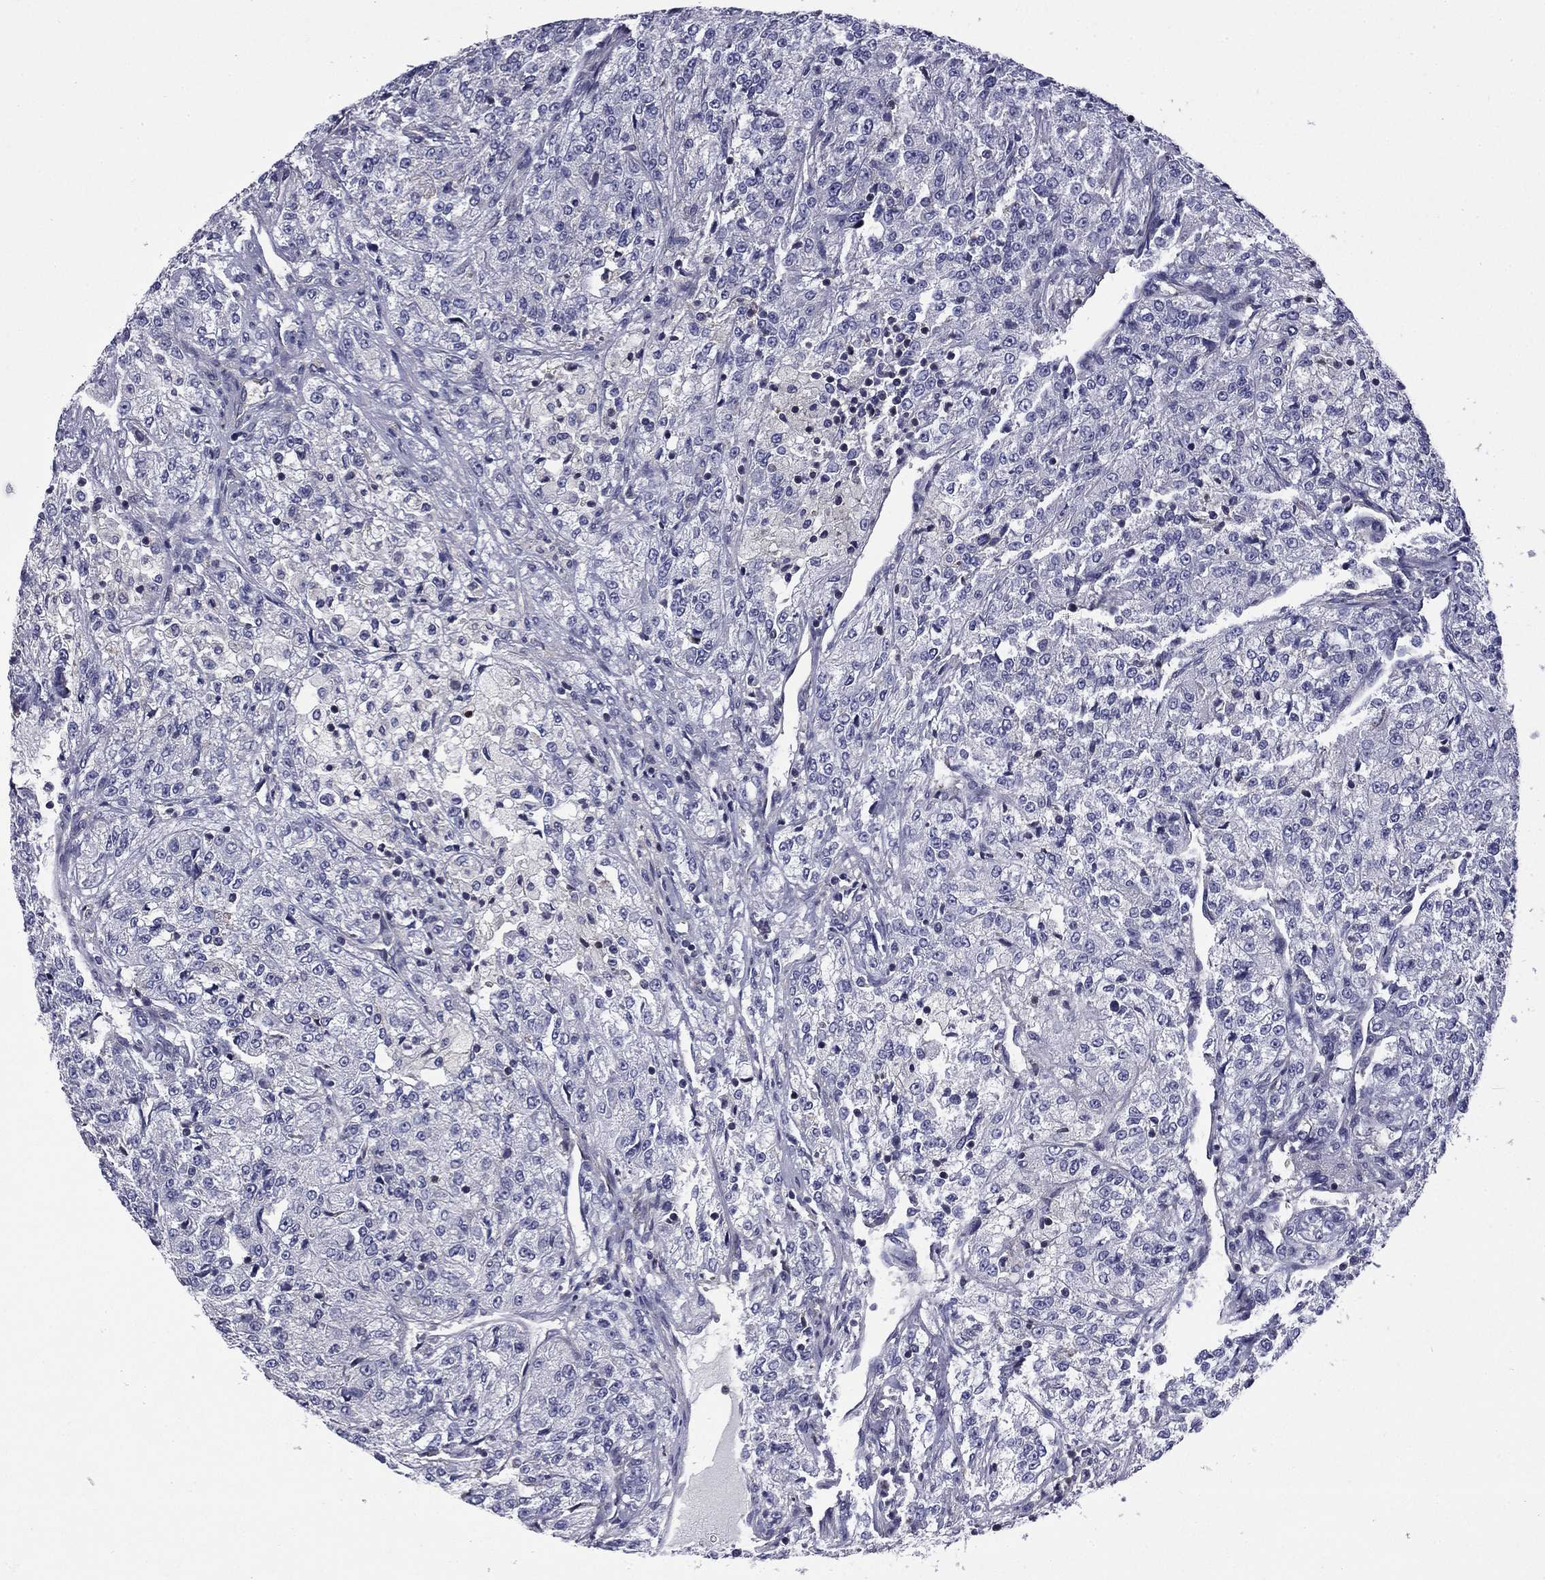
{"staining": {"intensity": "negative", "quantity": "none", "location": "none"}, "tissue": "renal cancer", "cell_type": "Tumor cells", "image_type": "cancer", "snomed": [{"axis": "morphology", "description": "Adenocarcinoma, NOS"}, {"axis": "topography", "description": "Kidney"}], "caption": "Tumor cells show no significant protein staining in renal adenocarcinoma. (DAB (3,3'-diaminobenzidine) immunohistochemistry (IHC) visualized using brightfield microscopy, high magnification).", "gene": "ARHGAP45", "patient": {"sex": "female", "age": 63}}